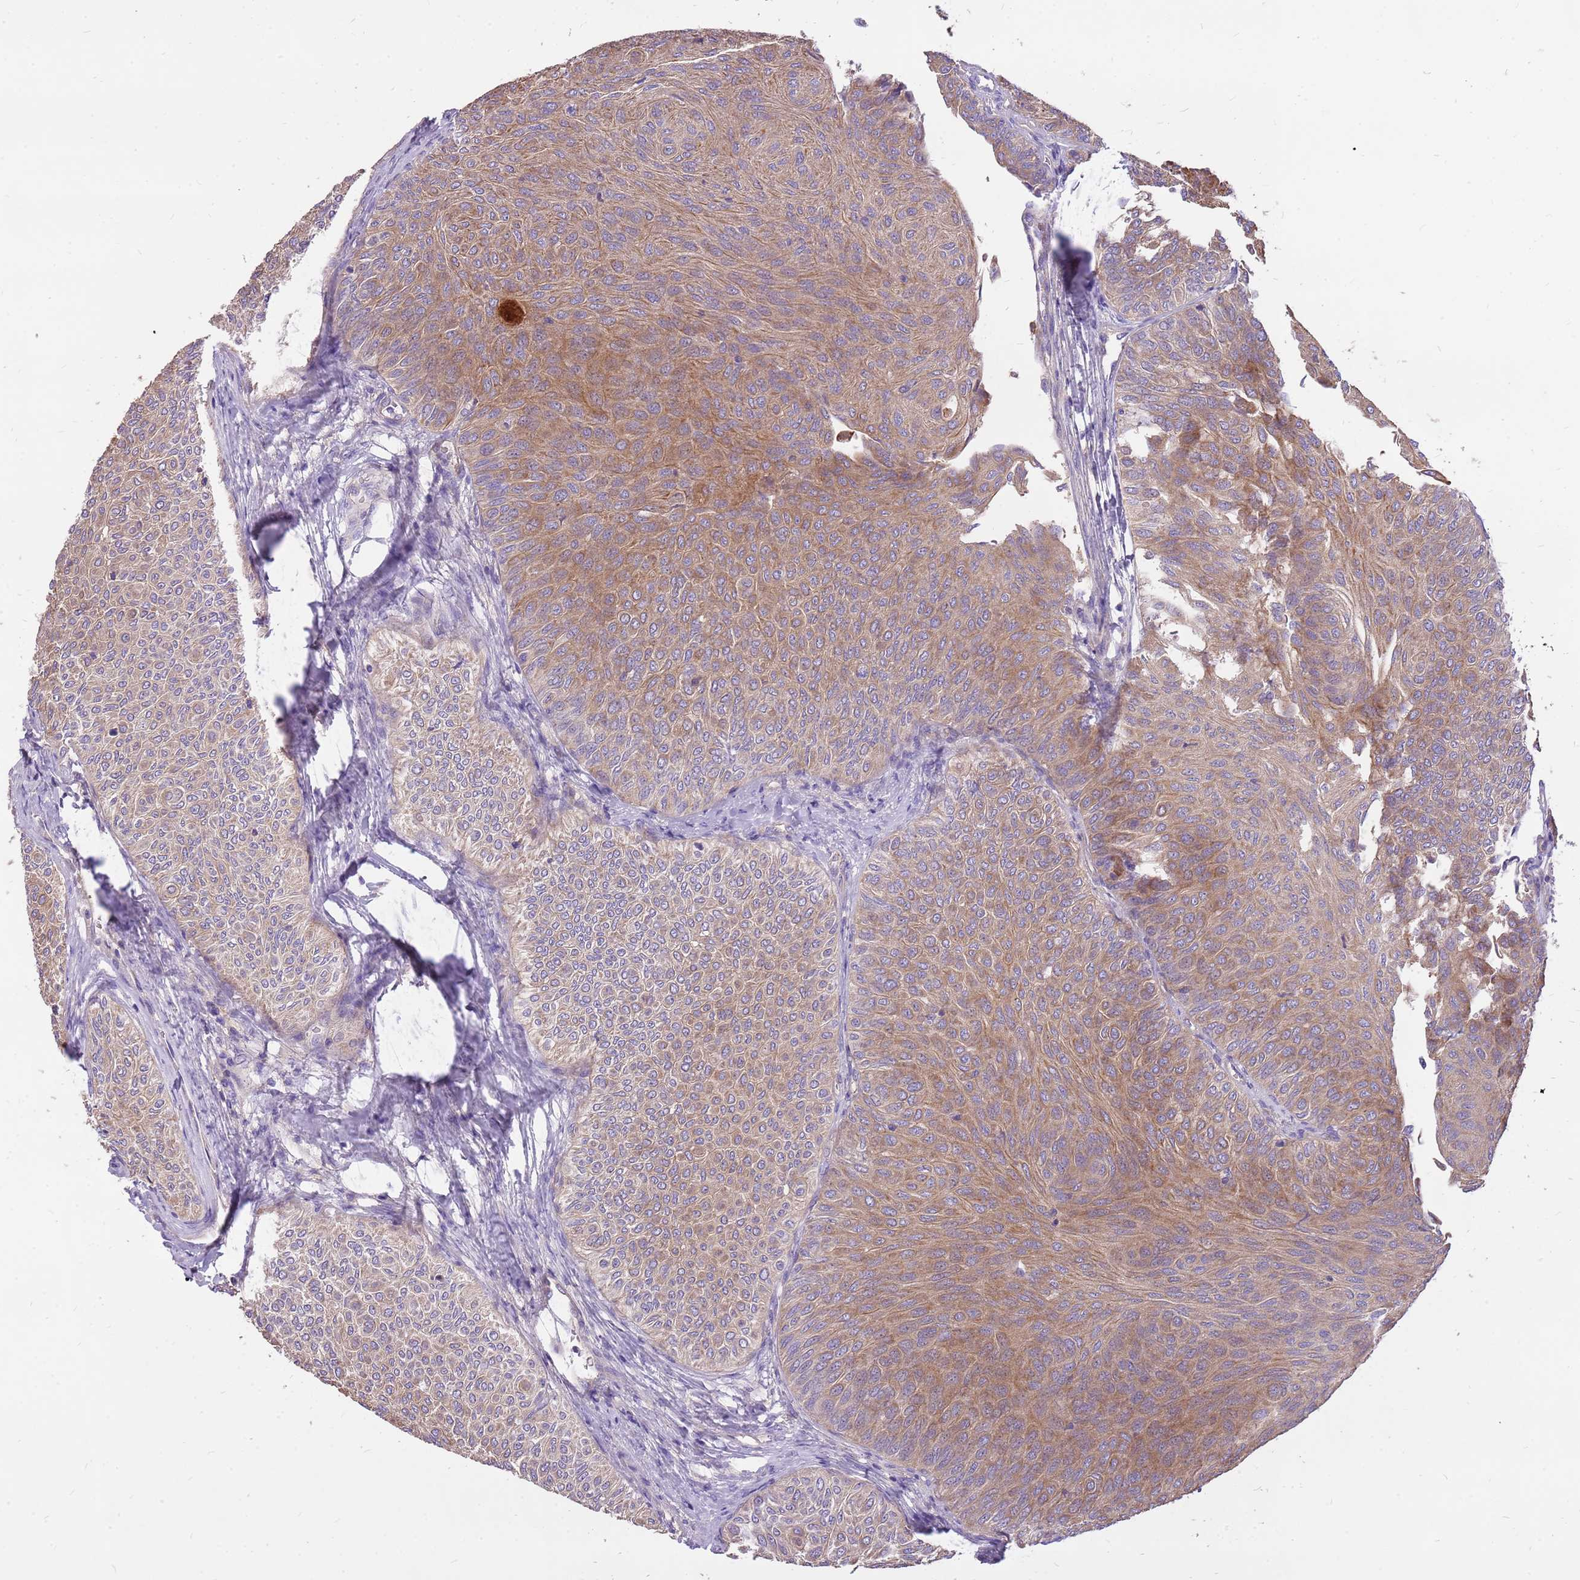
{"staining": {"intensity": "moderate", "quantity": ">75%", "location": "cytoplasmic/membranous"}, "tissue": "urothelial cancer", "cell_type": "Tumor cells", "image_type": "cancer", "snomed": [{"axis": "morphology", "description": "Urothelial carcinoma, Low grade"}, {"axis": "topography", "description": "Urinary bladder"}], "caption": "A histopathology image showing moderate cytoplasmic/membranous expression in about >75% of tumor cells in low-grade urothelial carcinoma, as visualized by brown immunohistochemical staining.", "gene": "WASHC4", "patient": {"sex": "male", "age": 78}}